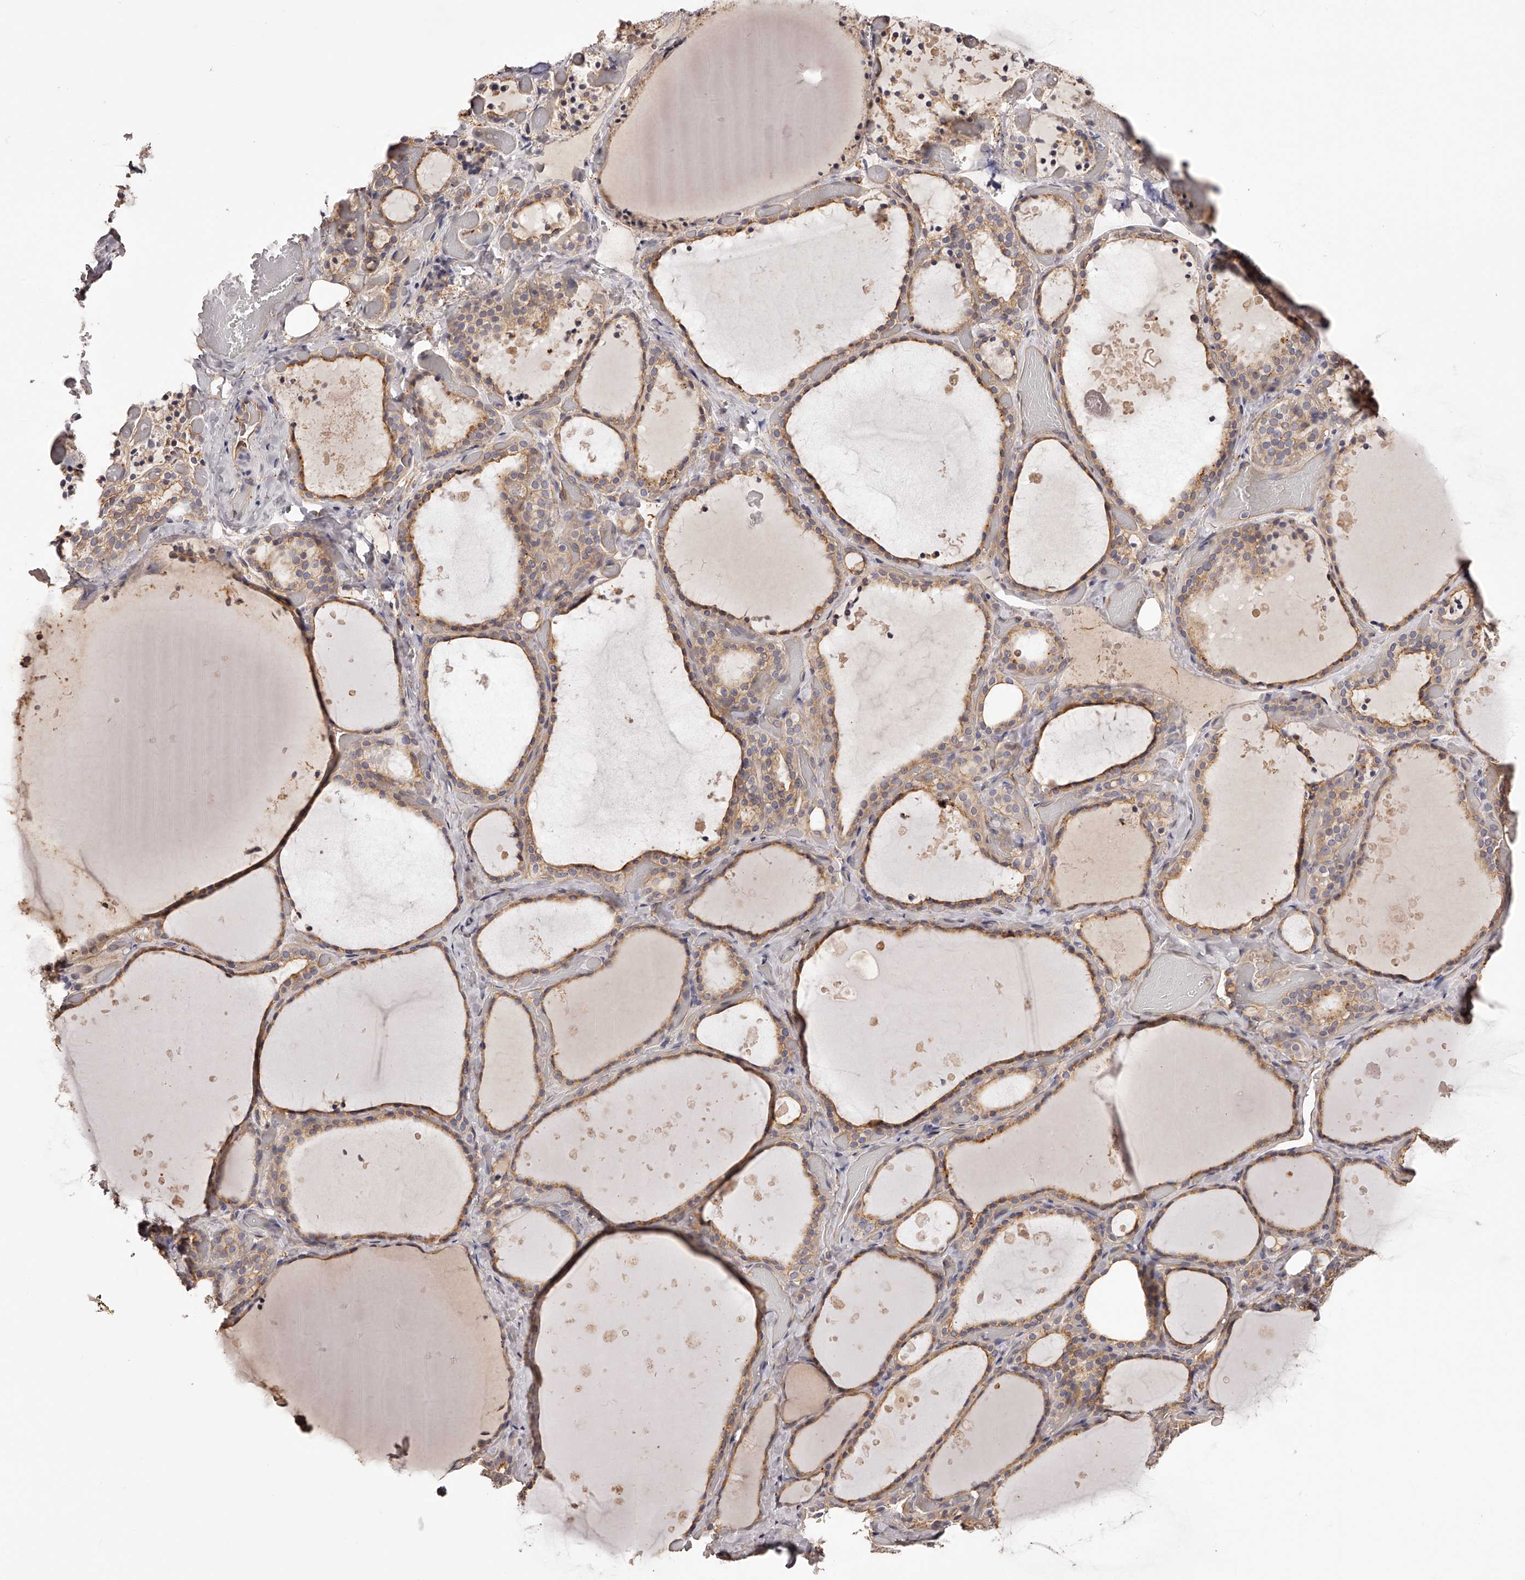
{"staining": {"intensity": "moderate", "quantity": ">75%", "location": "cytoplasmic/membranous"}, "tissue": "thyroid gland", "cell_type": "Glandular cells", "image_type": "normal", "snomed": [{"axis": "morphology", "description": "Normal tissue, NOS"}, {"axis": "topography", "description": "Thyroid gland"}], "caption": "Human thyroid gland stained for a protein (brown) reveals moderate cytoplasmic/membranous positive positivity in about >75% of glandular cells.", "gene": "LTV1", "patient": {"sex": "female", "age": 44}}